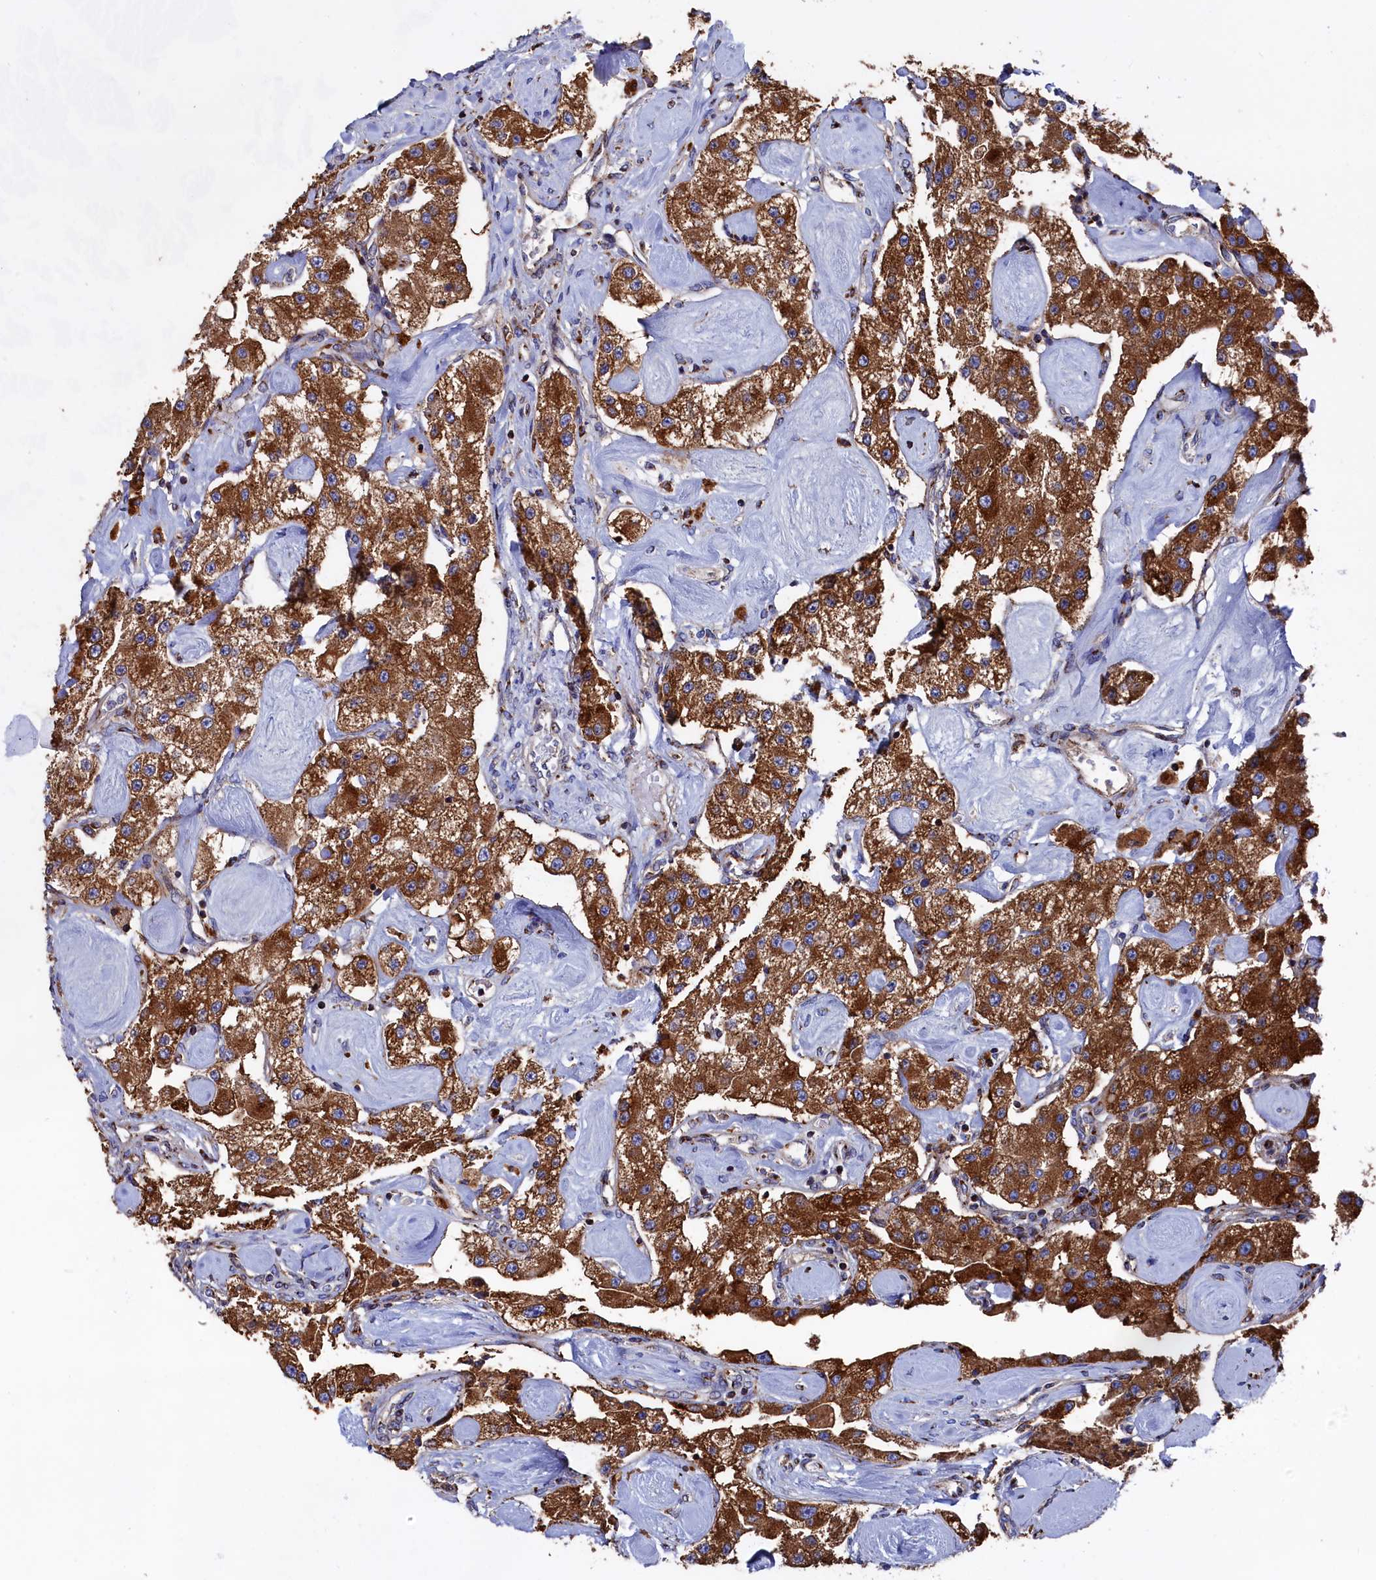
{"staining": {"intensity": "strong", "quantity": ">75%", "location": "cytoplasmic/membranous"}, "tissue": "carcinoid", "cell_type": "Tumor cells", "image_type": "cancer", "snomed": [{"axis": "morphology", "description": "Carcinoid, malignant, NOS"}, {"axis": "topography", "description": "Pancreas"}], "caption": "Carcinoid was stained to show a protein in brown. There is high levels of strong cytoplasmic/membranous staining in approximately >75% of tumor cells.", "gene": "PRRC1", "patient": {"sex": "male", "age": 41}}